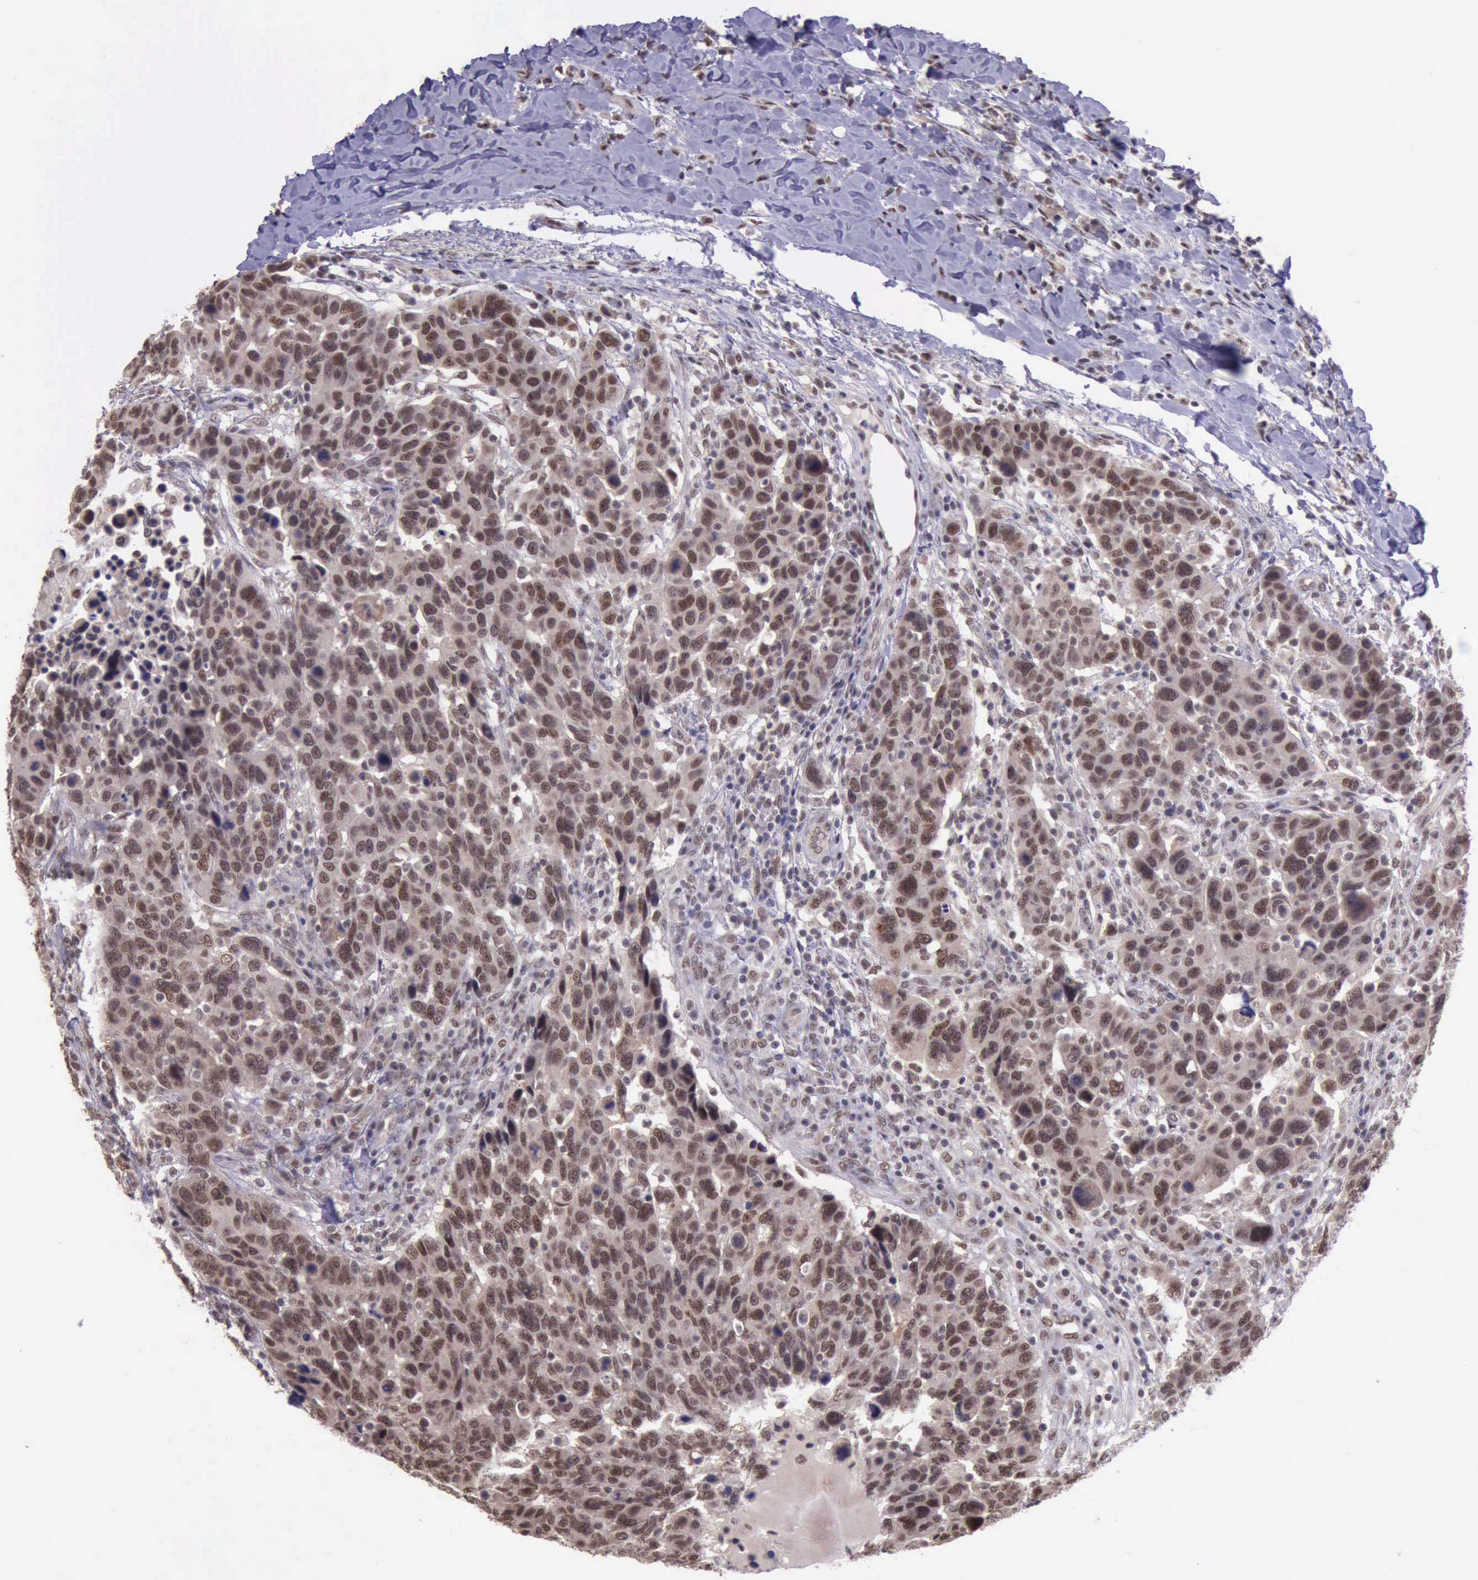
{"staining": {"intensity": "moderate", "quantity": ">75%", "location": "nuclear"}, "tissue": "breast cancer", "cell_type": "Tumor cells", "image_type": "cancer", "snomed": [{"axis": "morphology", "description": "Duct carcinoma"}, {"axis": "topography", "description": "Breast"}], "caption": "Infiltrating ductal carcinoma (breast) was stained to show a protein in brown. There is medium levels of moderate nuclear expression in approximately >75% of tumor cells.", "gene": "PRPF39", "patient": {"sex": "female", "age": 37}}